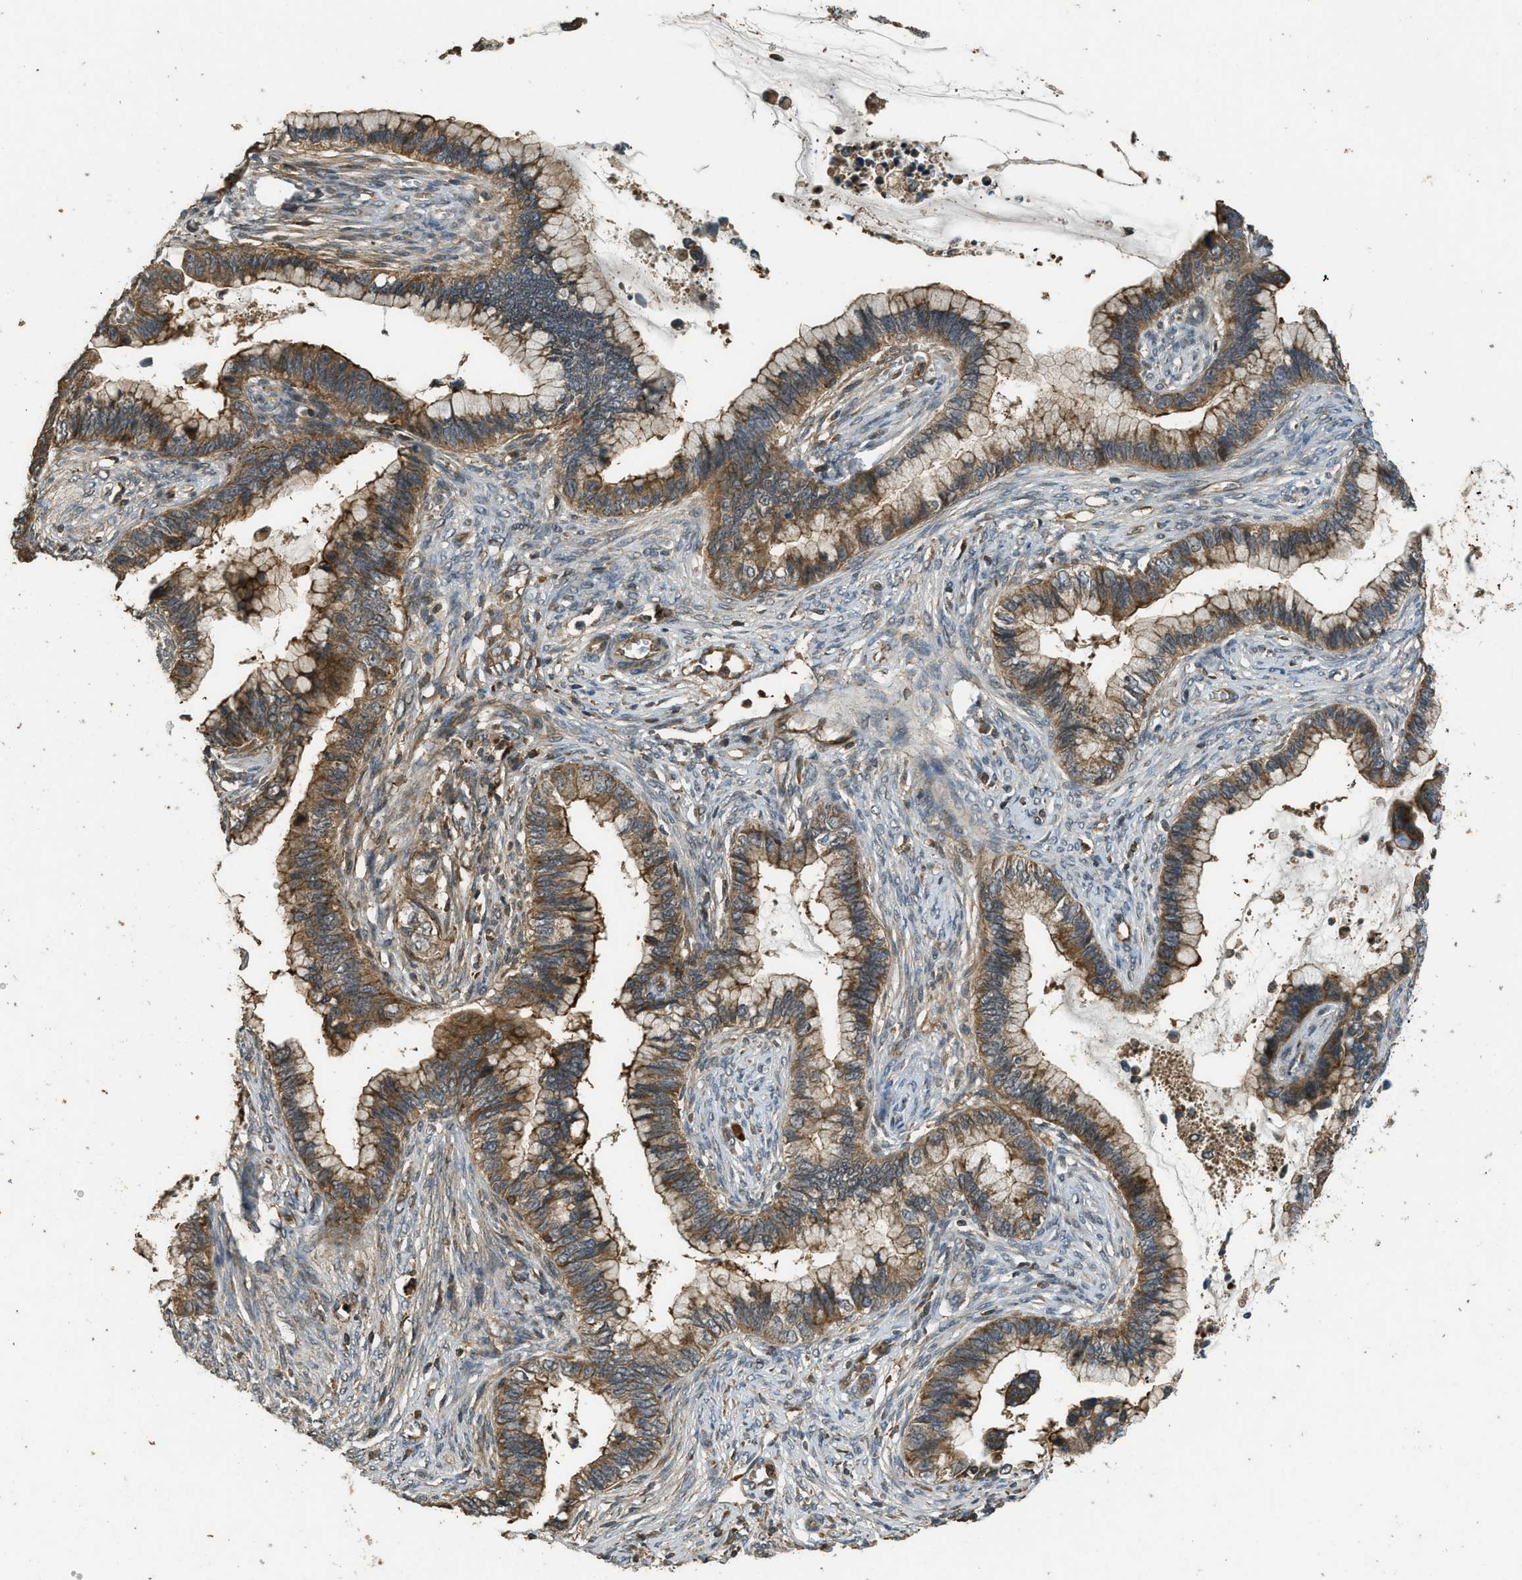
{"staining": {"intensity": "moderate", "quantity": ">75%", "location": "cytoplasmic/membranous"}, "tissue": "cervical cancer", "cell_type": "Tumor cells", "image_type": "cancer", "snomed": [{"axis": "morphology", "description": "Adenocarcinoma, NOS"}, {"axis": "topography", "description": "Cervix"}], "caption": "Human cervical adenocarcinoma stained for a protein (brown) displays moderate cytoplasmic/membranous positive expression in approximately >75% of tumor cells.", "gene": "PPP6R3", "patient": {"sex": "female", "age": 44}}